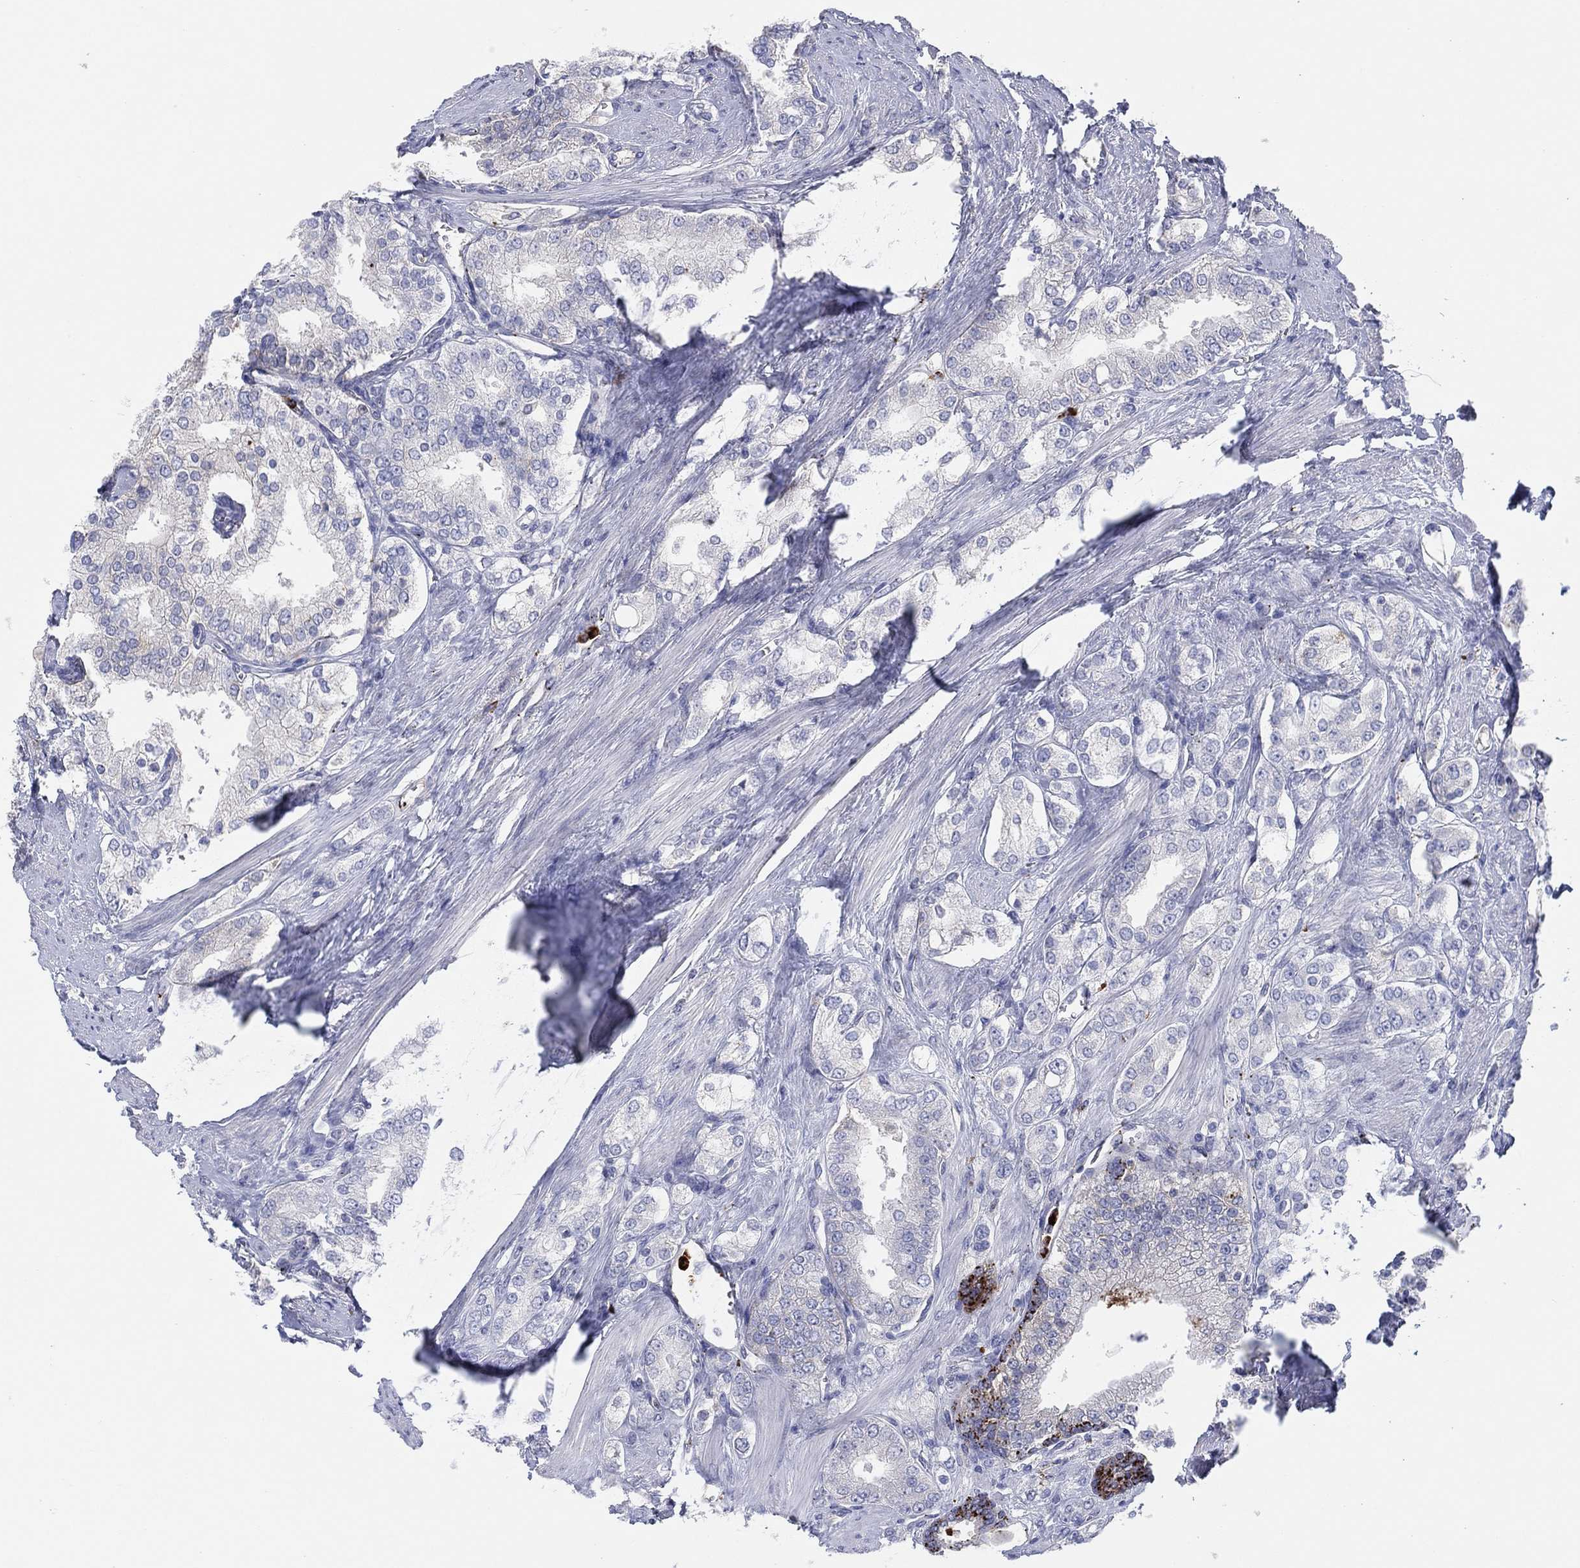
{"staining": {"intensity": "negative", "quantity": "none", "location": "none"}, "tissue": "prostate cancer", "cell_type": "Tumor cells", "image_type": "cancer", "snomed": [{"axis": "morphology", "description": "Adenocarcinoma, NOS"}, {"axis": "topography", "description": "Prostate and seminal vesicle, NOS"}, {"axis": "topography", "description": "Prostate"}], "caption": "This image is of prostate adenocarcinoma stained with immunohistochemistry to label a protein in brown with the nuclei are counter-stained blue. There is no positivity in tumor cells.", "gene": "PLAC8", "patient": {"sex": "male", "age": 67}}